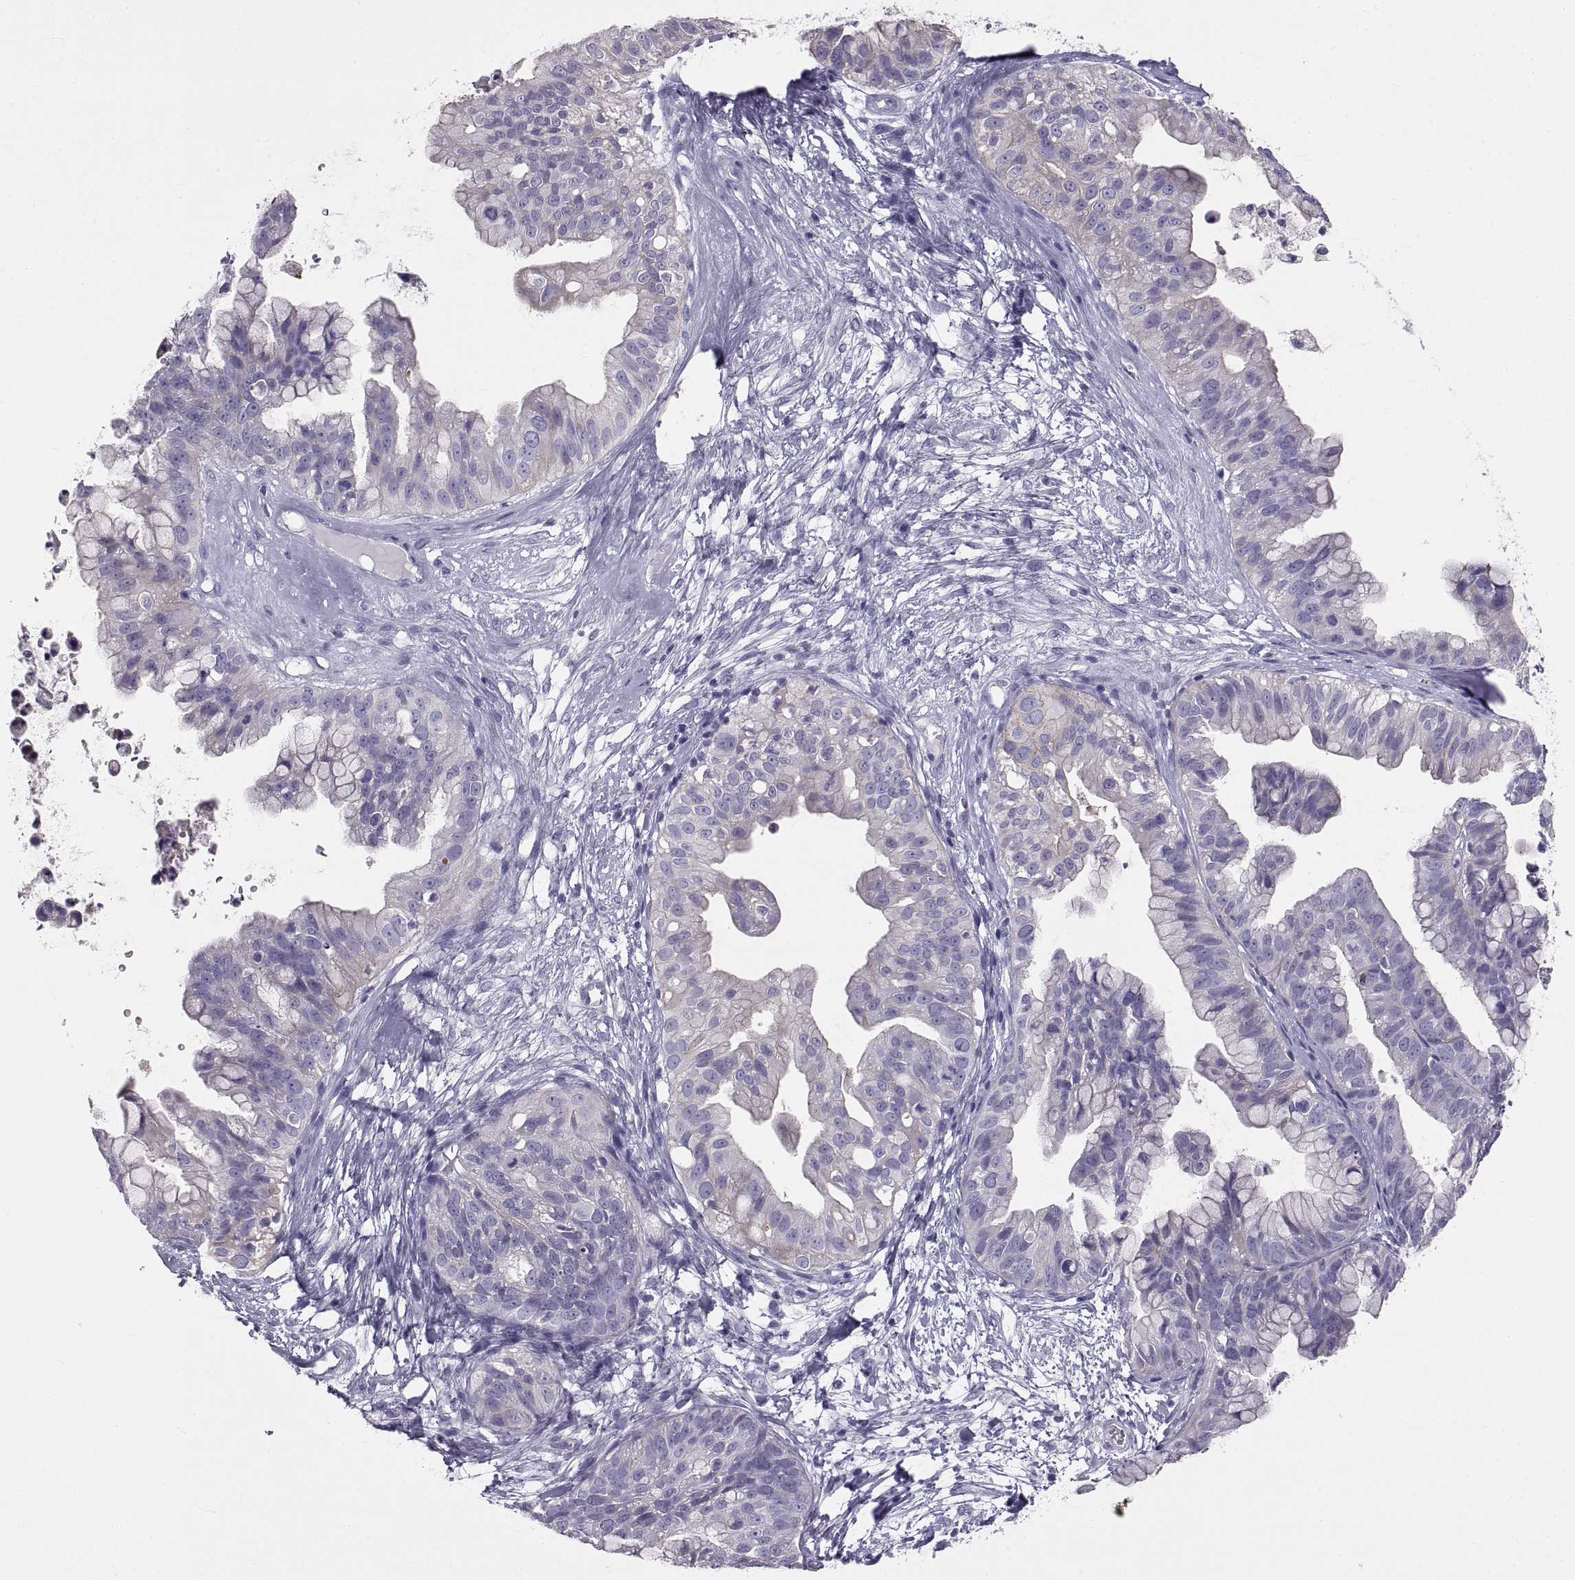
{"staining": {"intensity": "negative", "quantity": "none", "location": "none"}, "tissue": "ovarian cancer", "cell_type": "Tumor cells", "image_type": "cancer", "snomed": [{"axis": "morphology", "description": "Cystadenocarcinoma, mucinous, NOS"}, {"axis": "topography", "description": "Ovary"}], "caption": "DAB (3,3'-diaminobenzidine) immunohistochemical staining of ovarian mucinous cystadenocarcinoma demonstrates no significant positivity in tumor cells. (DAB IHC, high magnification).", "gene": "CRYBB3", "patient": {"sex": "female", "age": 76}}